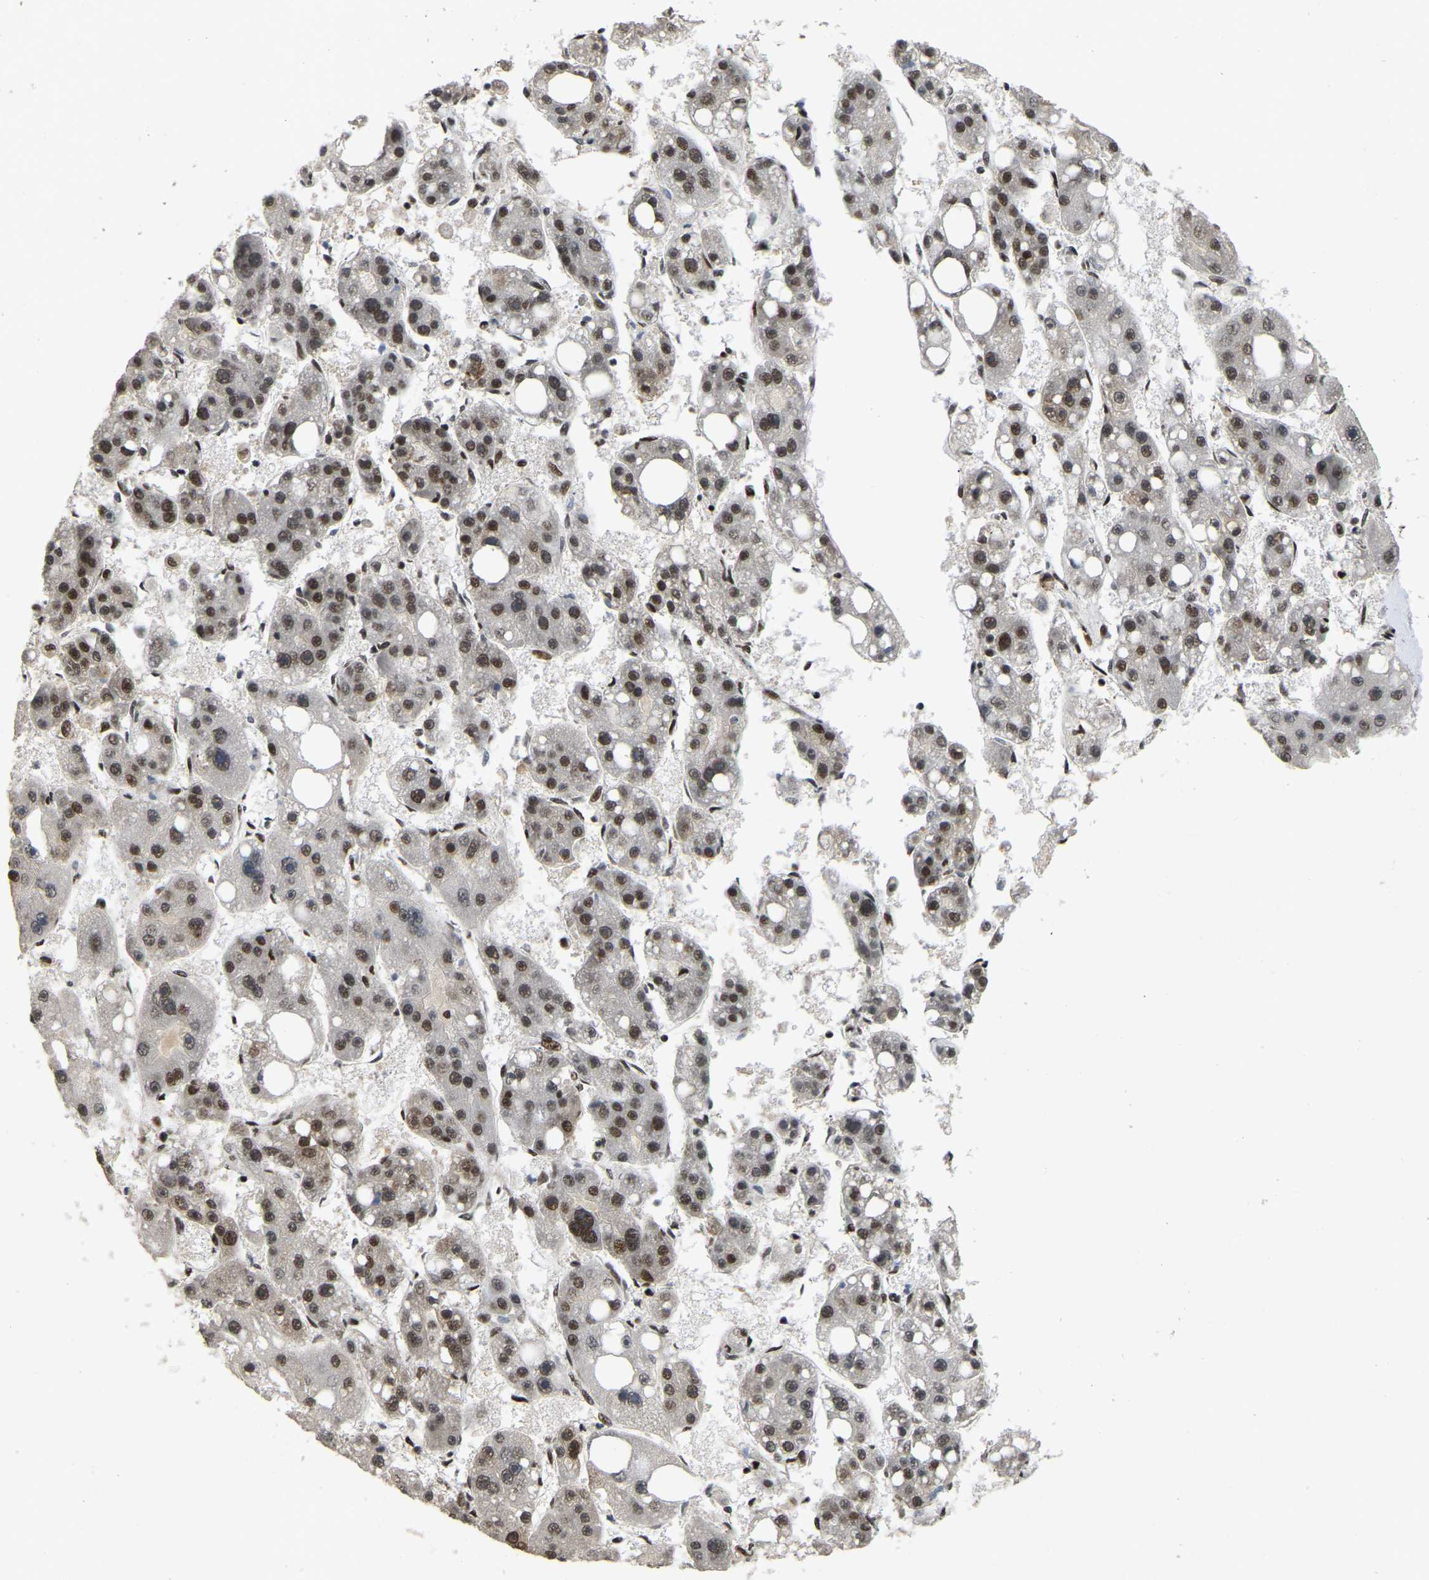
{"staining": {"intensity": "moderate", "quantity": "25%-75%", "location": "nuclear"}, "tissue": "liver cancer", "cell_type": "Tumor cells", "image_type": "cancer", "snomed": [{"axis": "morphology", "description": "Carcinoma, Hepatocellular, NOS"}, {"axis": "topography", "description": "Liver"}], "caption": "Immunohistochemical staining of human hepatocellular carcinoma (liver) shows moderate nuclear protein positivity in approximately 25%-75% of tumor cells.", "gene": "TBL1XR1", "patient": {"sex": "female", "age": 61}}